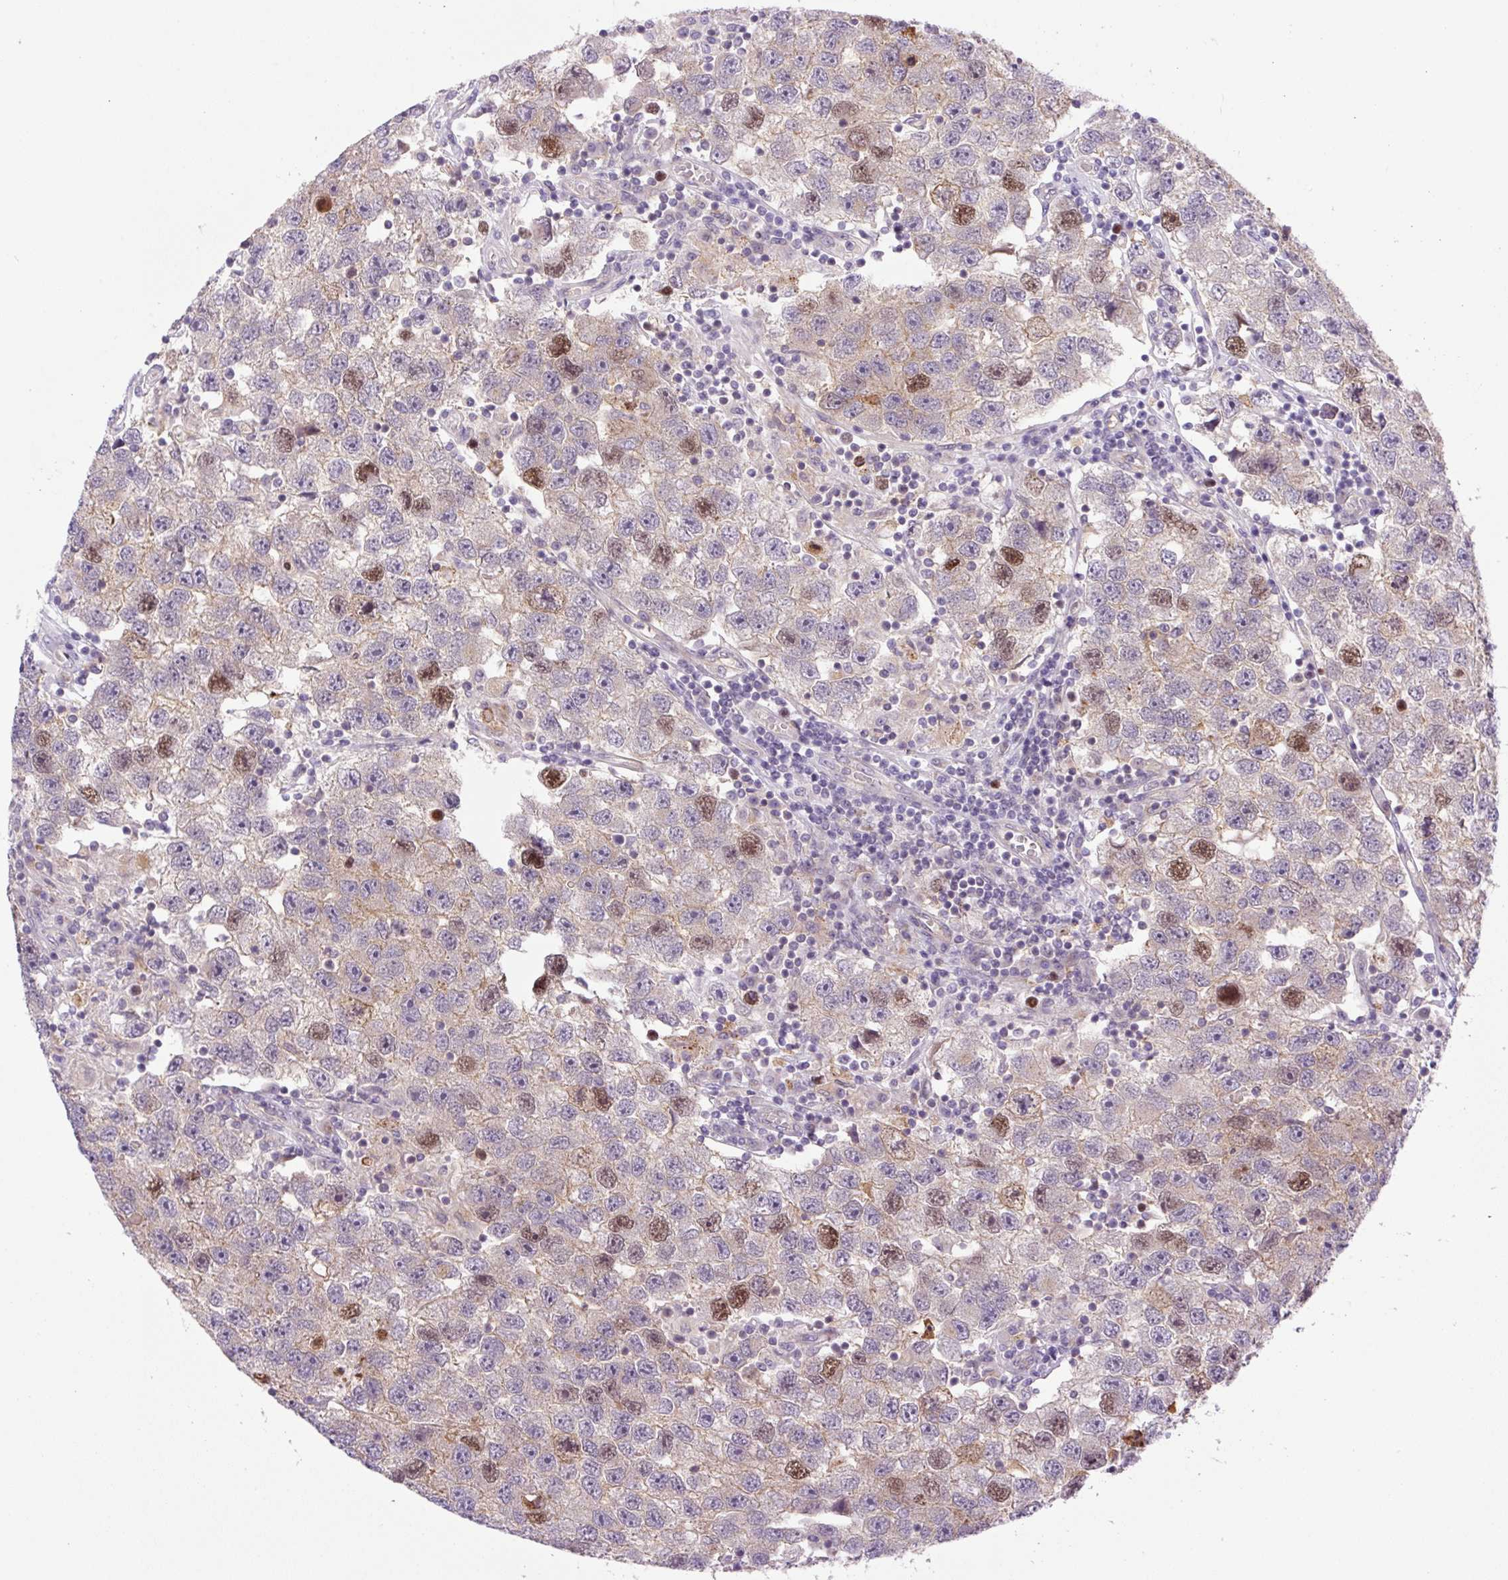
{"staining": {"intensity": "moderate", "quantity": "<25%", "location": "nuclear"}, "tissue": "testis cancer", "cell_type": "Tumor cells", "image_type": "cancer", "snomed": [{"axis": "morphology", "description": "Seminoma, NOS"}, {"axis": "topography", "description": "Testis"}], "caption": "Immunohistochemical staining of human testis seminoma reveals low levels of moderate nuclear staining in about <25% of tumor cells. (DAB (3,3'-diaminobenzidine) IHC with brightfield microscopy, high magnification).", "gene": "KIFC1", "patient": {"sex": "male", "age": 26}}